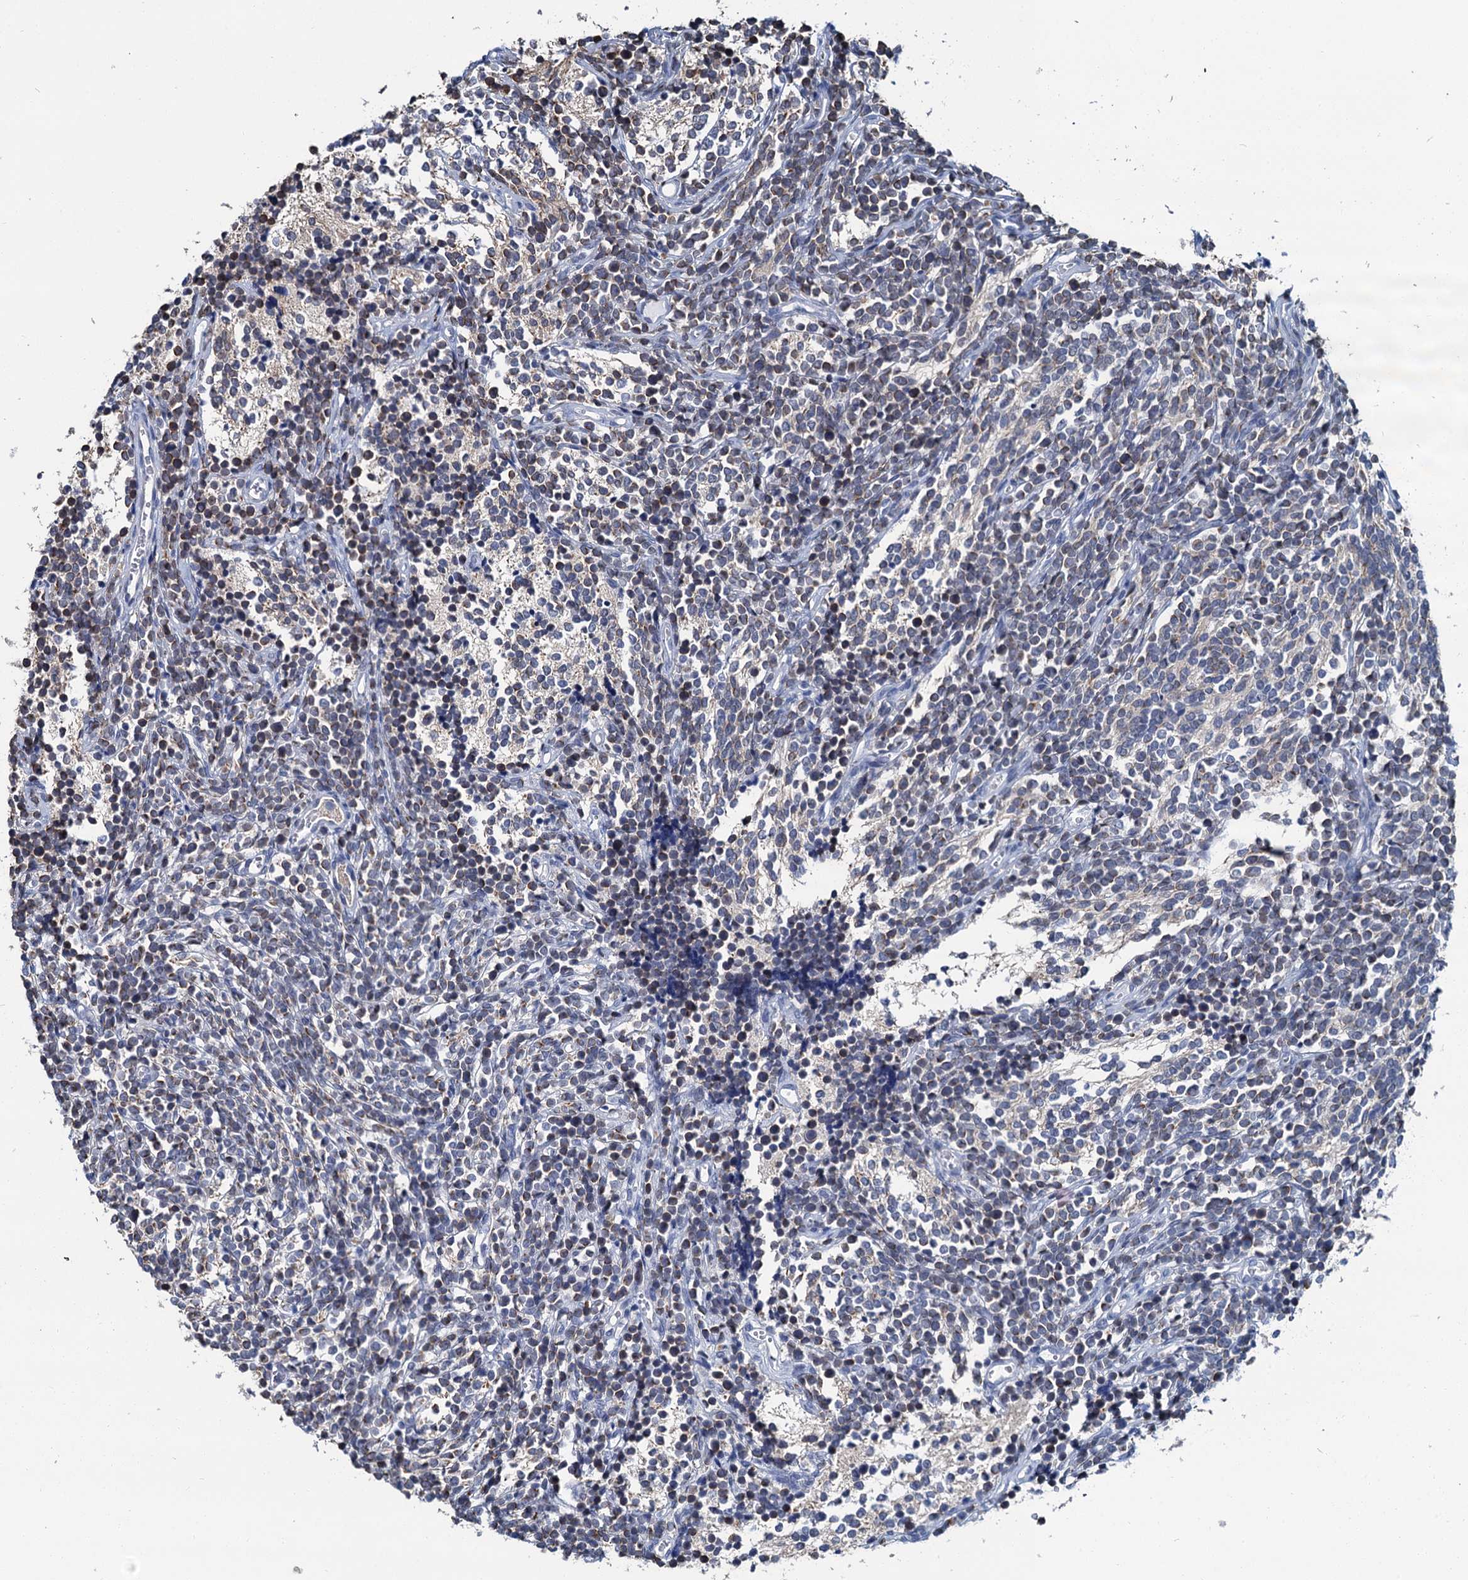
{"staining": {"intensity": "weak", "quantity": "25%-75%", "location": "cytoplasmic/membranous"}, "tissue": "glioma", "cell_type": "Tumor cells", "image_type": "cancer", "snomed": [{"axis": "morphology", "description": "Glioma, malignant, Low grade"}, {"axis": "topography", "description": "Brain"}], "caption": "Protein staining by immunohistochemistry (IHC) demonstrates weak cytoplasmic/membranous positivity in approximately 25%-75% of tumor cells in malignant low-grade glioma.", "gene": "MIOX", "patient": {"sex": "female", "age": 1}}